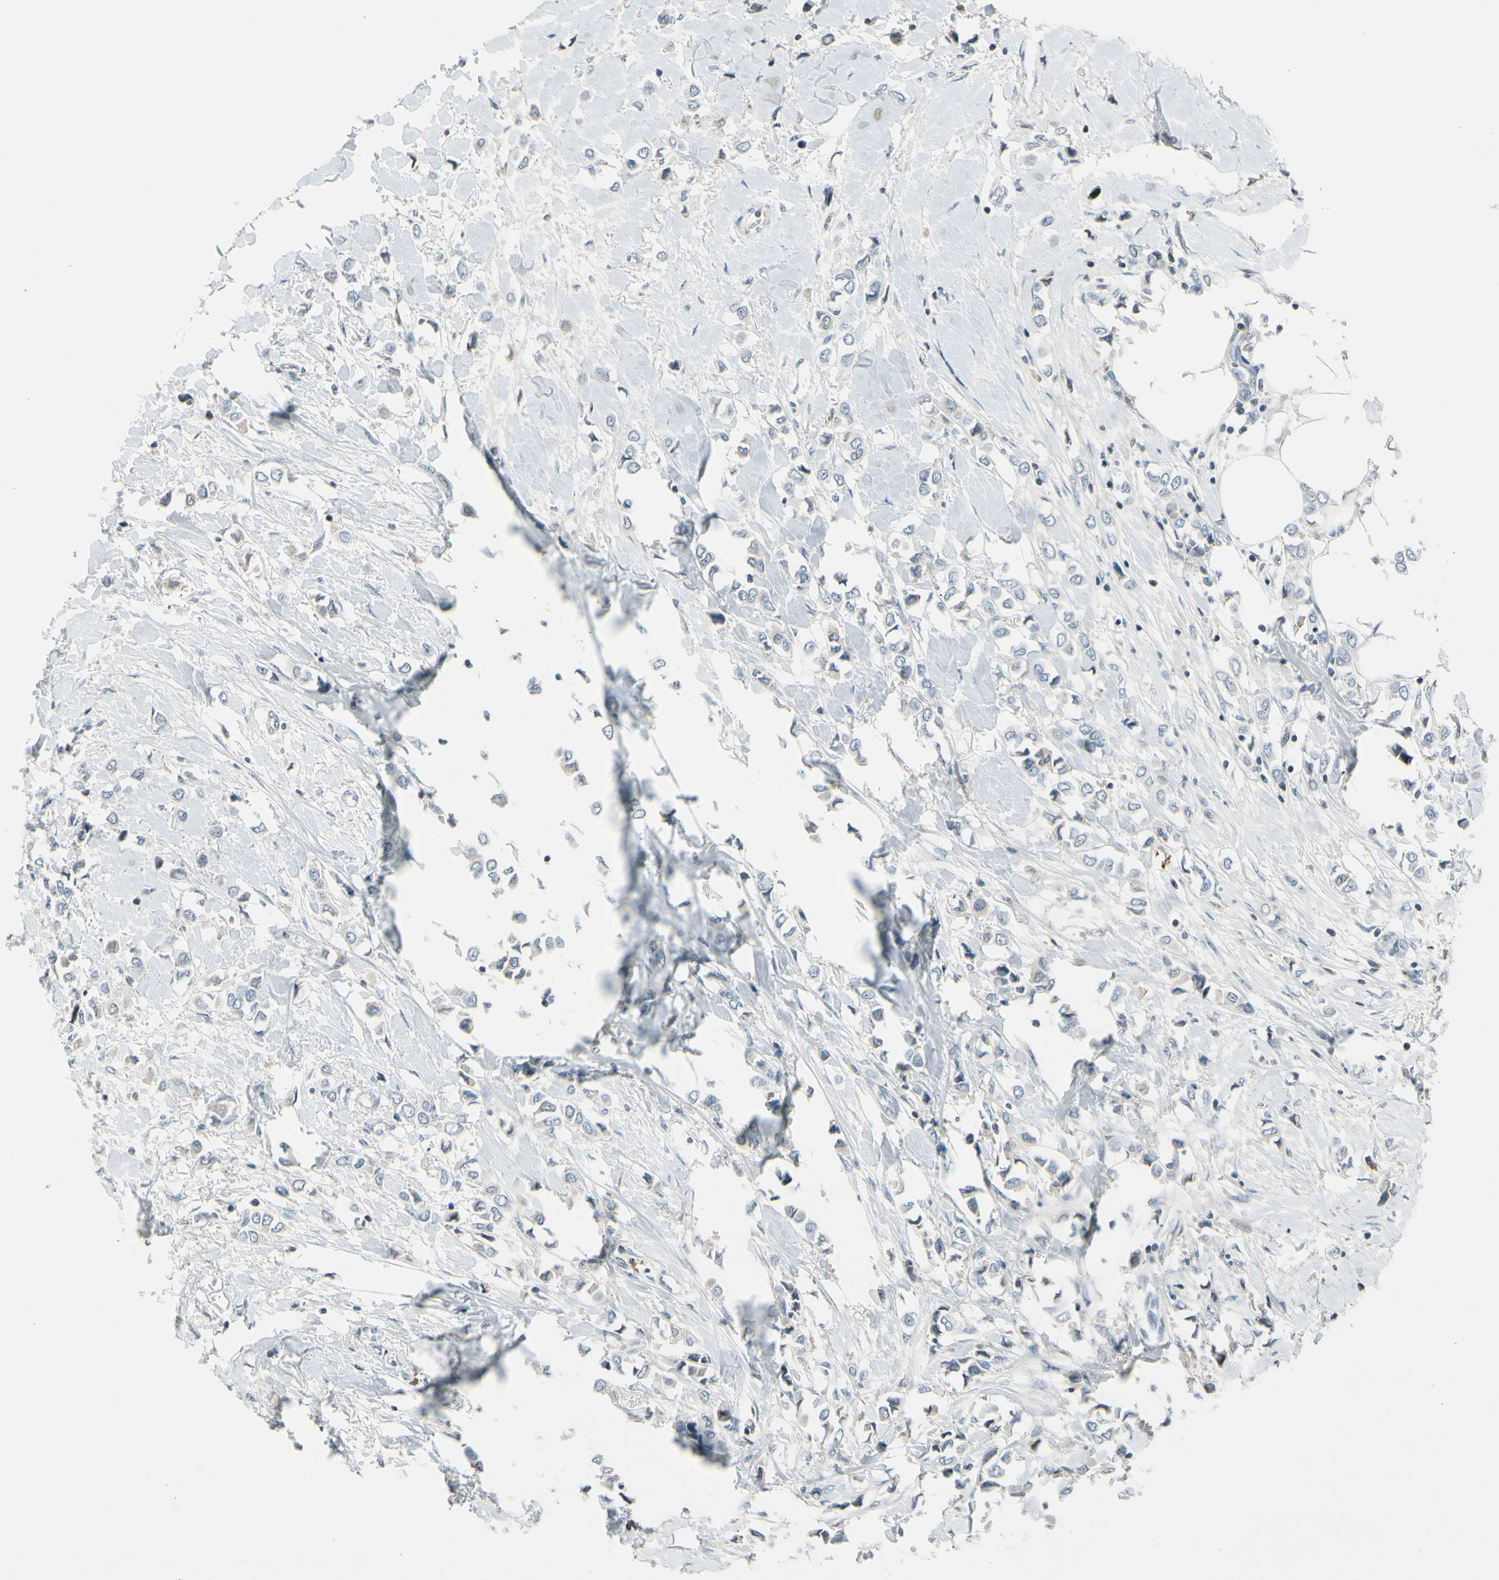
{"staining": {"intensity": "negative", "quantity": "none", "location": "none"}, "tissue": "breast cancer", "cell_type": "Tumor cells", "image_type": "cancer", "snomed": [{"axis": "morphology", "description": "Lobular carcinoma"}, {"axis": "topography", "description": "Breast"}], "caption": "Immunohistochemical staining of human breast cancer demonstrates no significant expression in tumor cells.", "gene": "PDPN", "patient": {"sex": "female", "age": 51}}